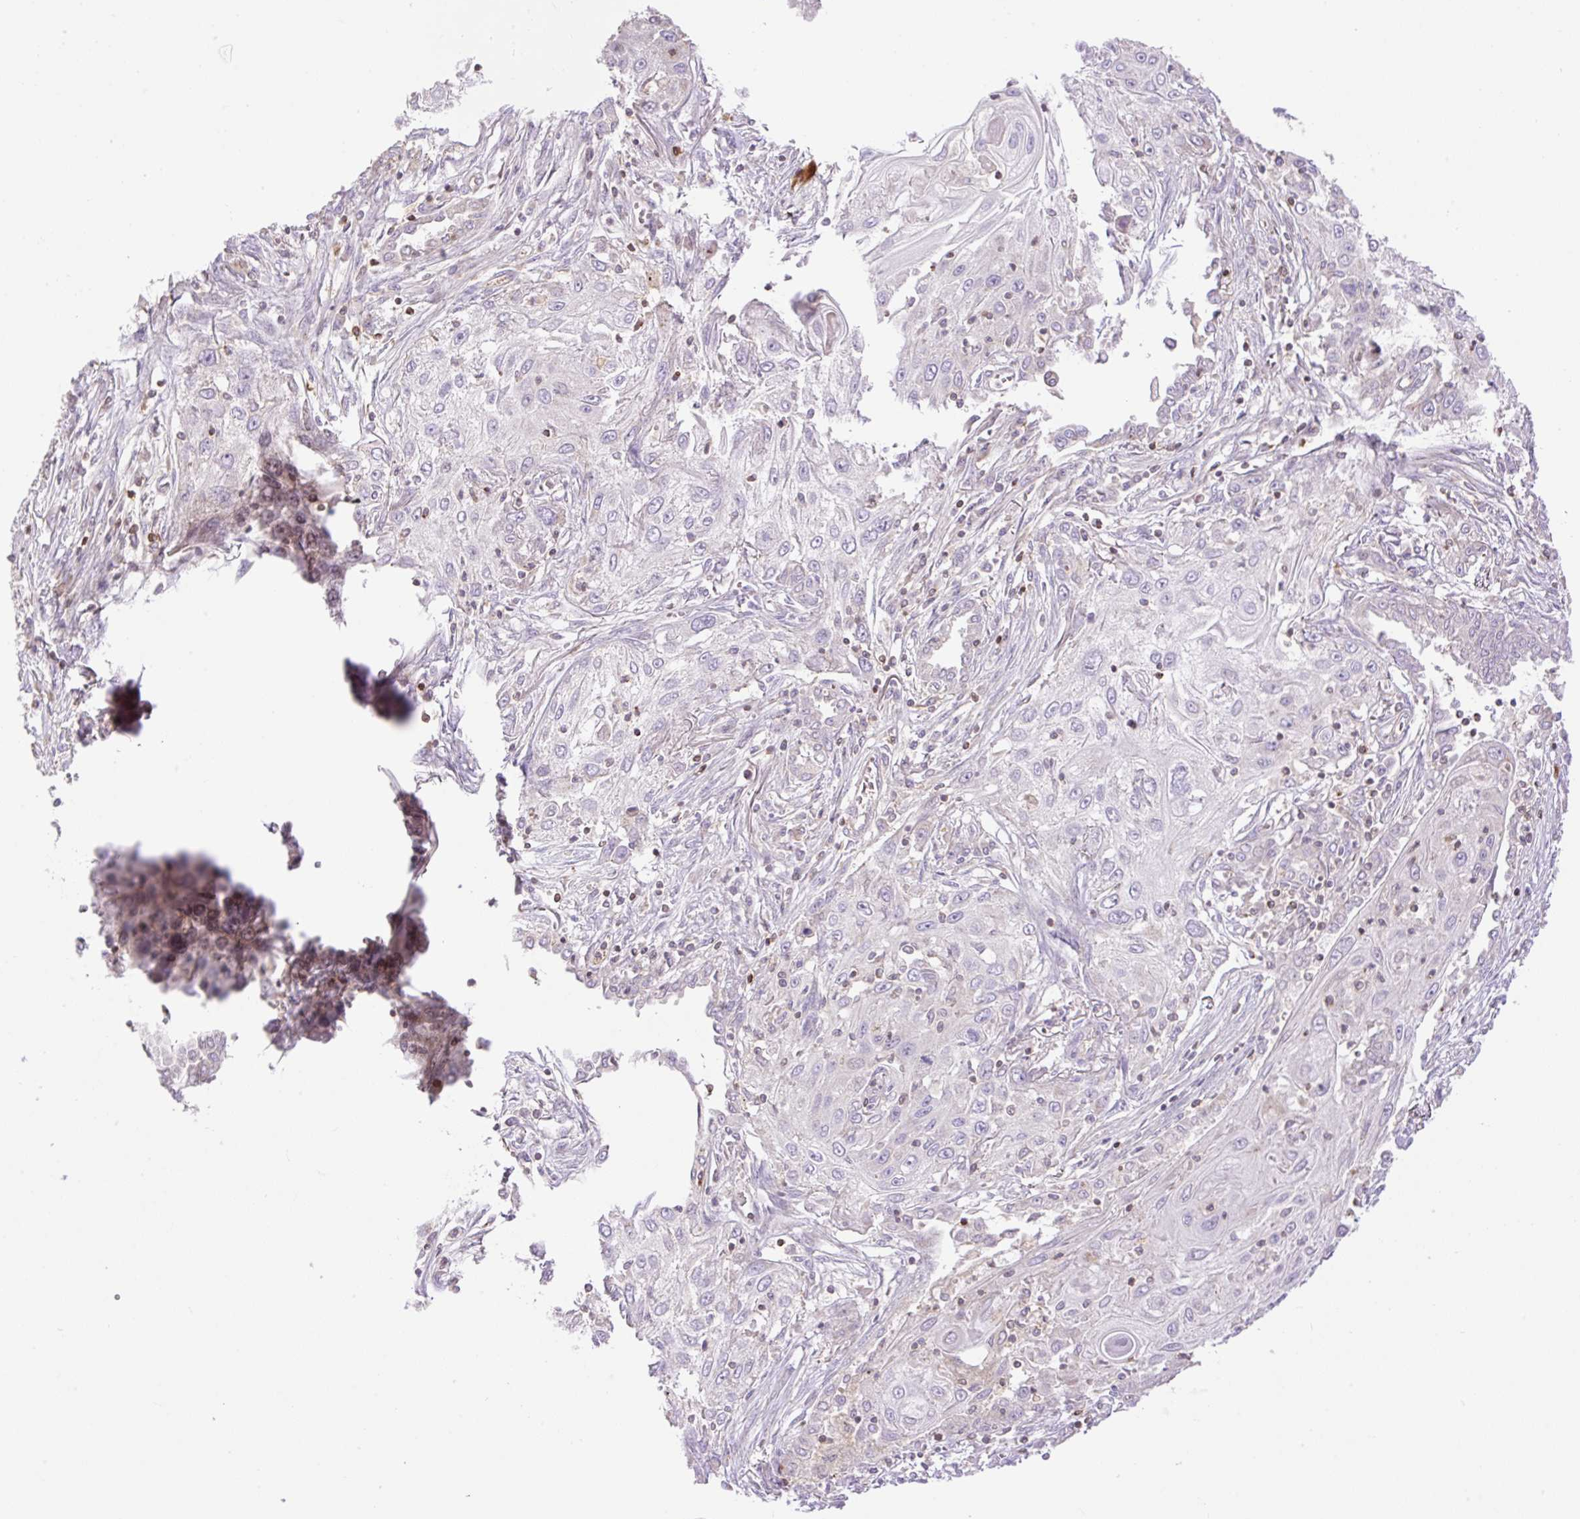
{"staining": {"intensity": "negative", "quantity": "none", "location": "none"}, "tissue": "lung cancer", "cell_type": "Tumor cells", "image_type": "cancer", "snomed": [{"axis": "morphology", "description": "Squamous cell carcinoma, NOS"}, {"axis": "topography", "description": "Lung"}], "caption": "Immunohistochemistry of lung cancer shows no staining in tumor cells. The staining is performed using DAB brown chromogen with nuclei counter-stained in using hematoxylin.", "gene": "VPS25", "patient": {"sex": "female", "age": 69}}